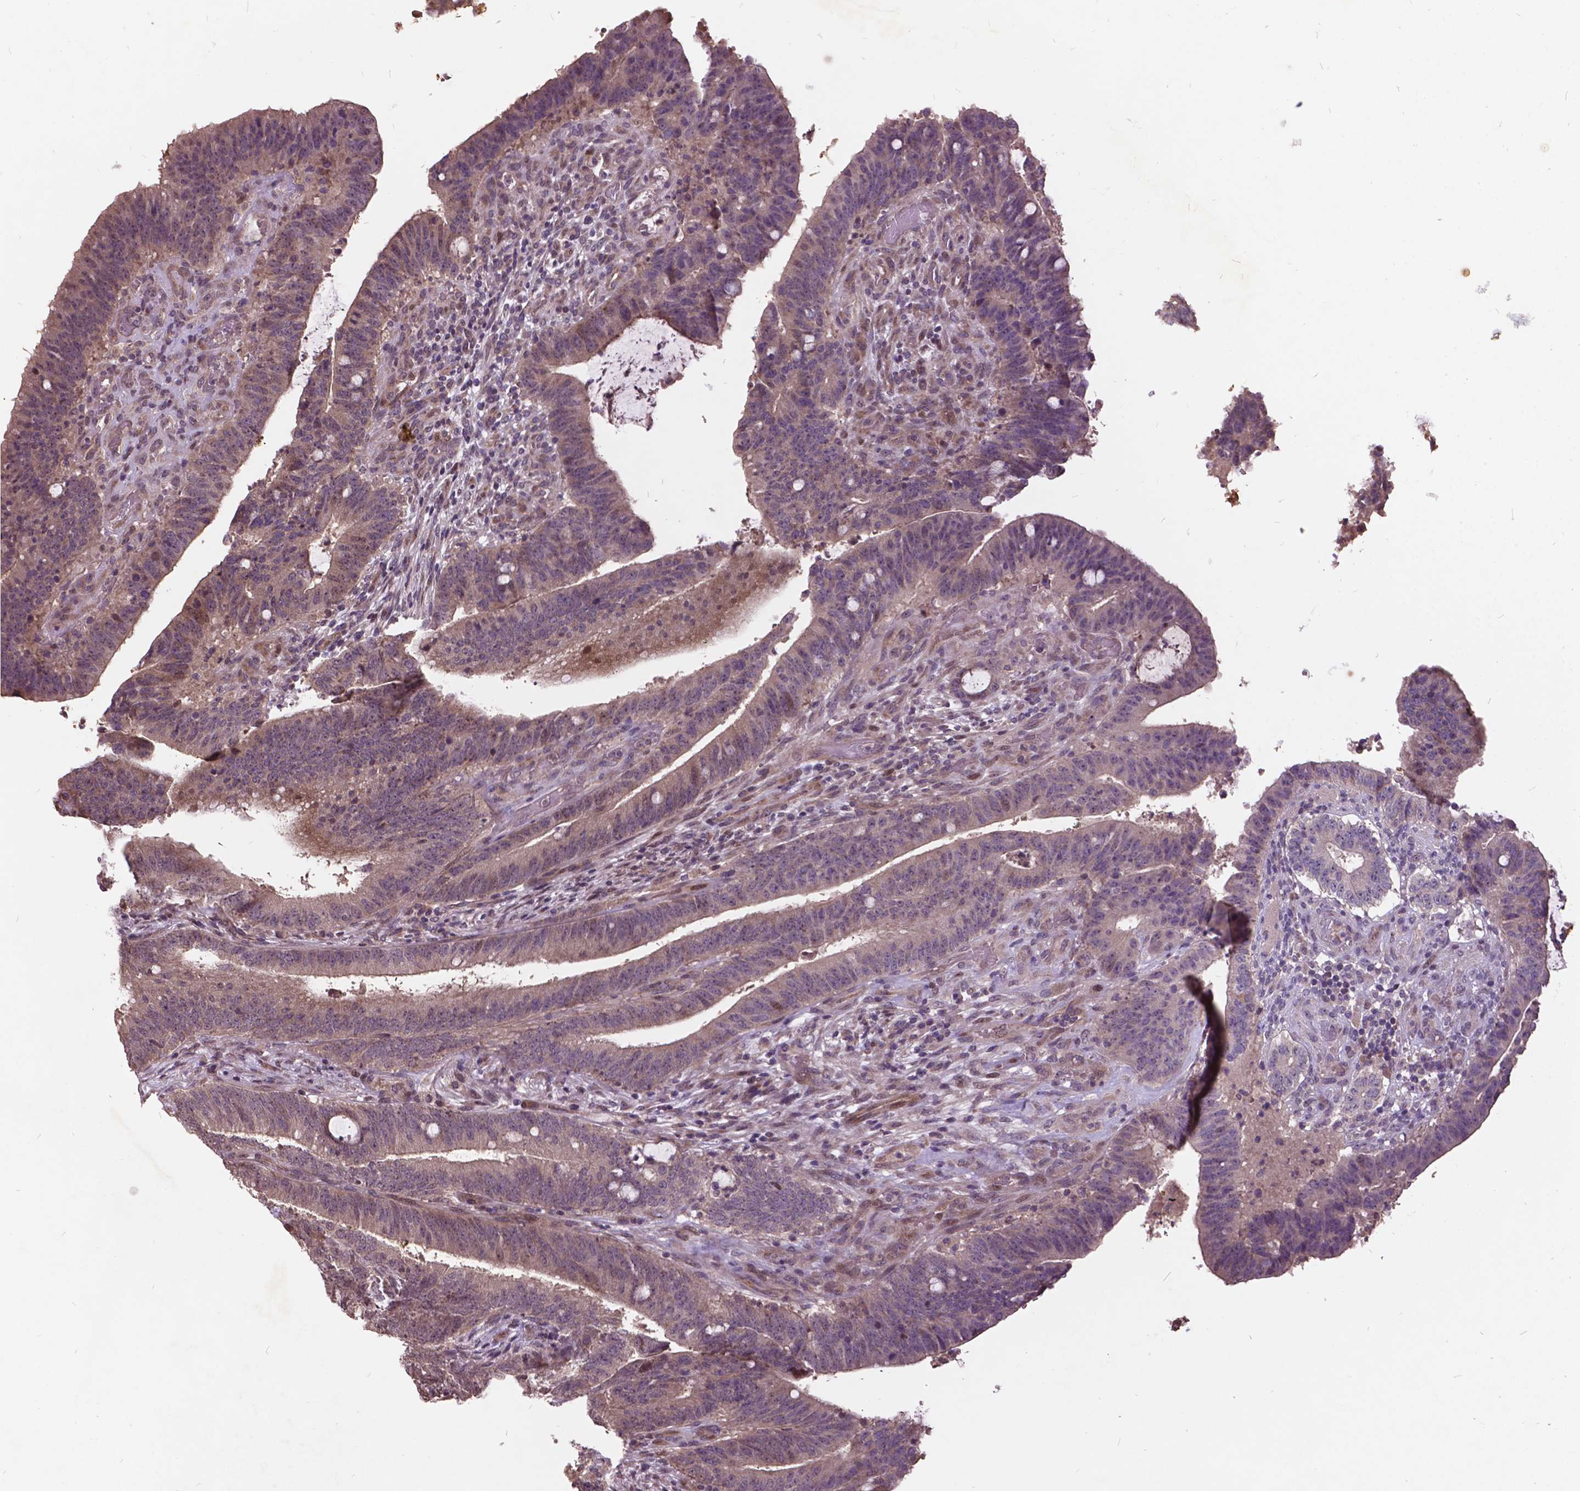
{"staining": {"intensity": "weak", "quantity": "<25%", "location": "cytoplasmic/membranous"}, "tissue": "colorectal cancer", "cell_type": "Tumor cells", "image_type": "cancer", "snomed": [{"axis": "morphology", "description": "Adenocarcinoma, NOS"}, {"axis": "topography", "description": "Colon"}], "caption": "This is an IHC histopathology image of human colorectal cancer. There is no staining in tumor cells.", "gene": "AP1S3", "patient": {"sex": "female", "age": 43}}